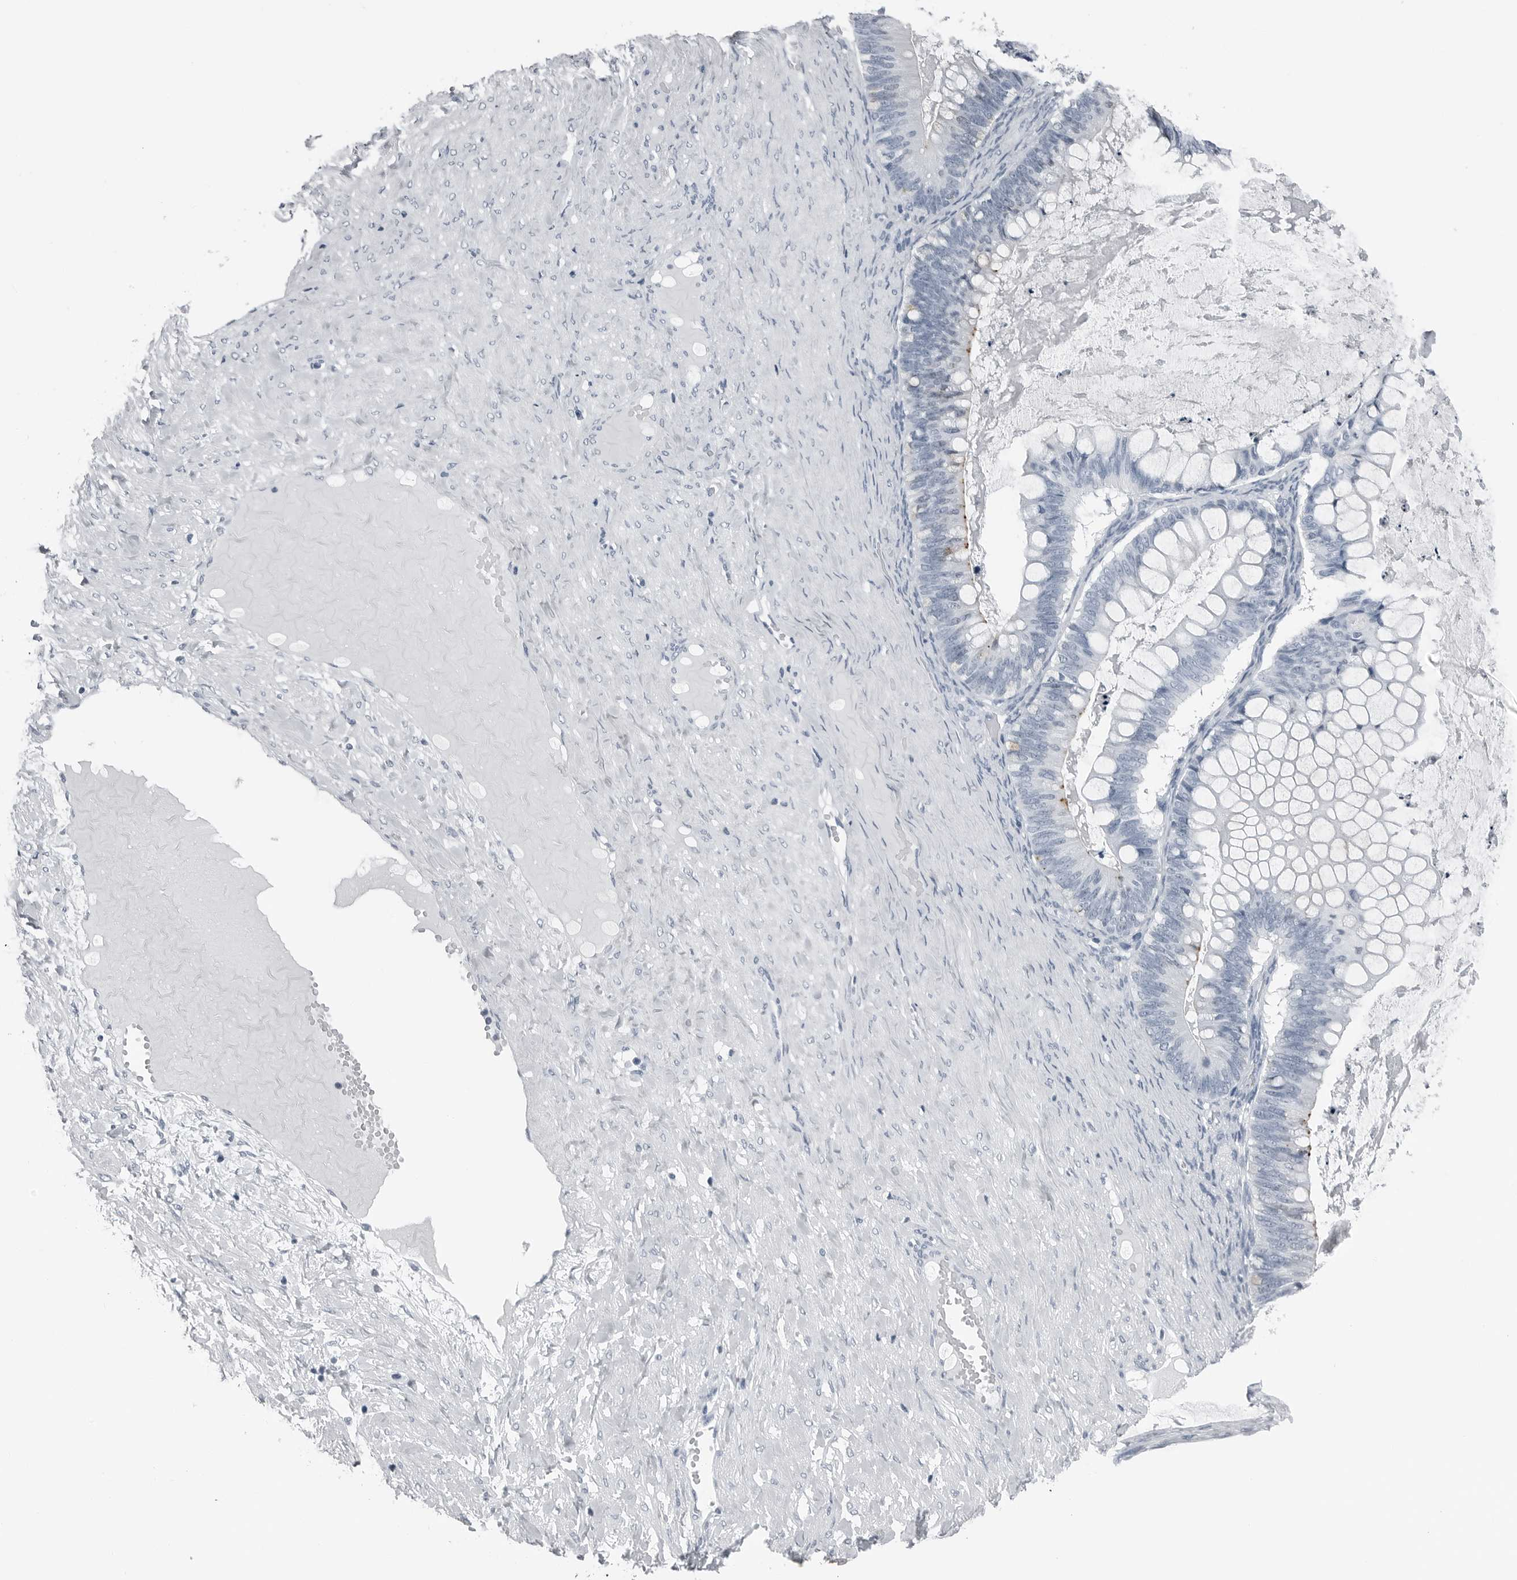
{"staining": {"intensity": "negative", "quantity": "none", "location": "none"}, "tissue": "ovarian cancer", "cell_type": "Tumor cells", "image_type": "cancer", "snomed": [{"axis": "morphology", "description": "Cystadenocarcinoma, mucinous, NOS"}, {"axis": "topography", "description": "Ovary"}], "caption": "A photomicrograph of mucinous cystadenocarcinoma (ovarian) stained for a protein demonstrates no brown staining in tumor cells.", "gene": "SPINK1", "patient": {"sex": "female", "age": 61}}